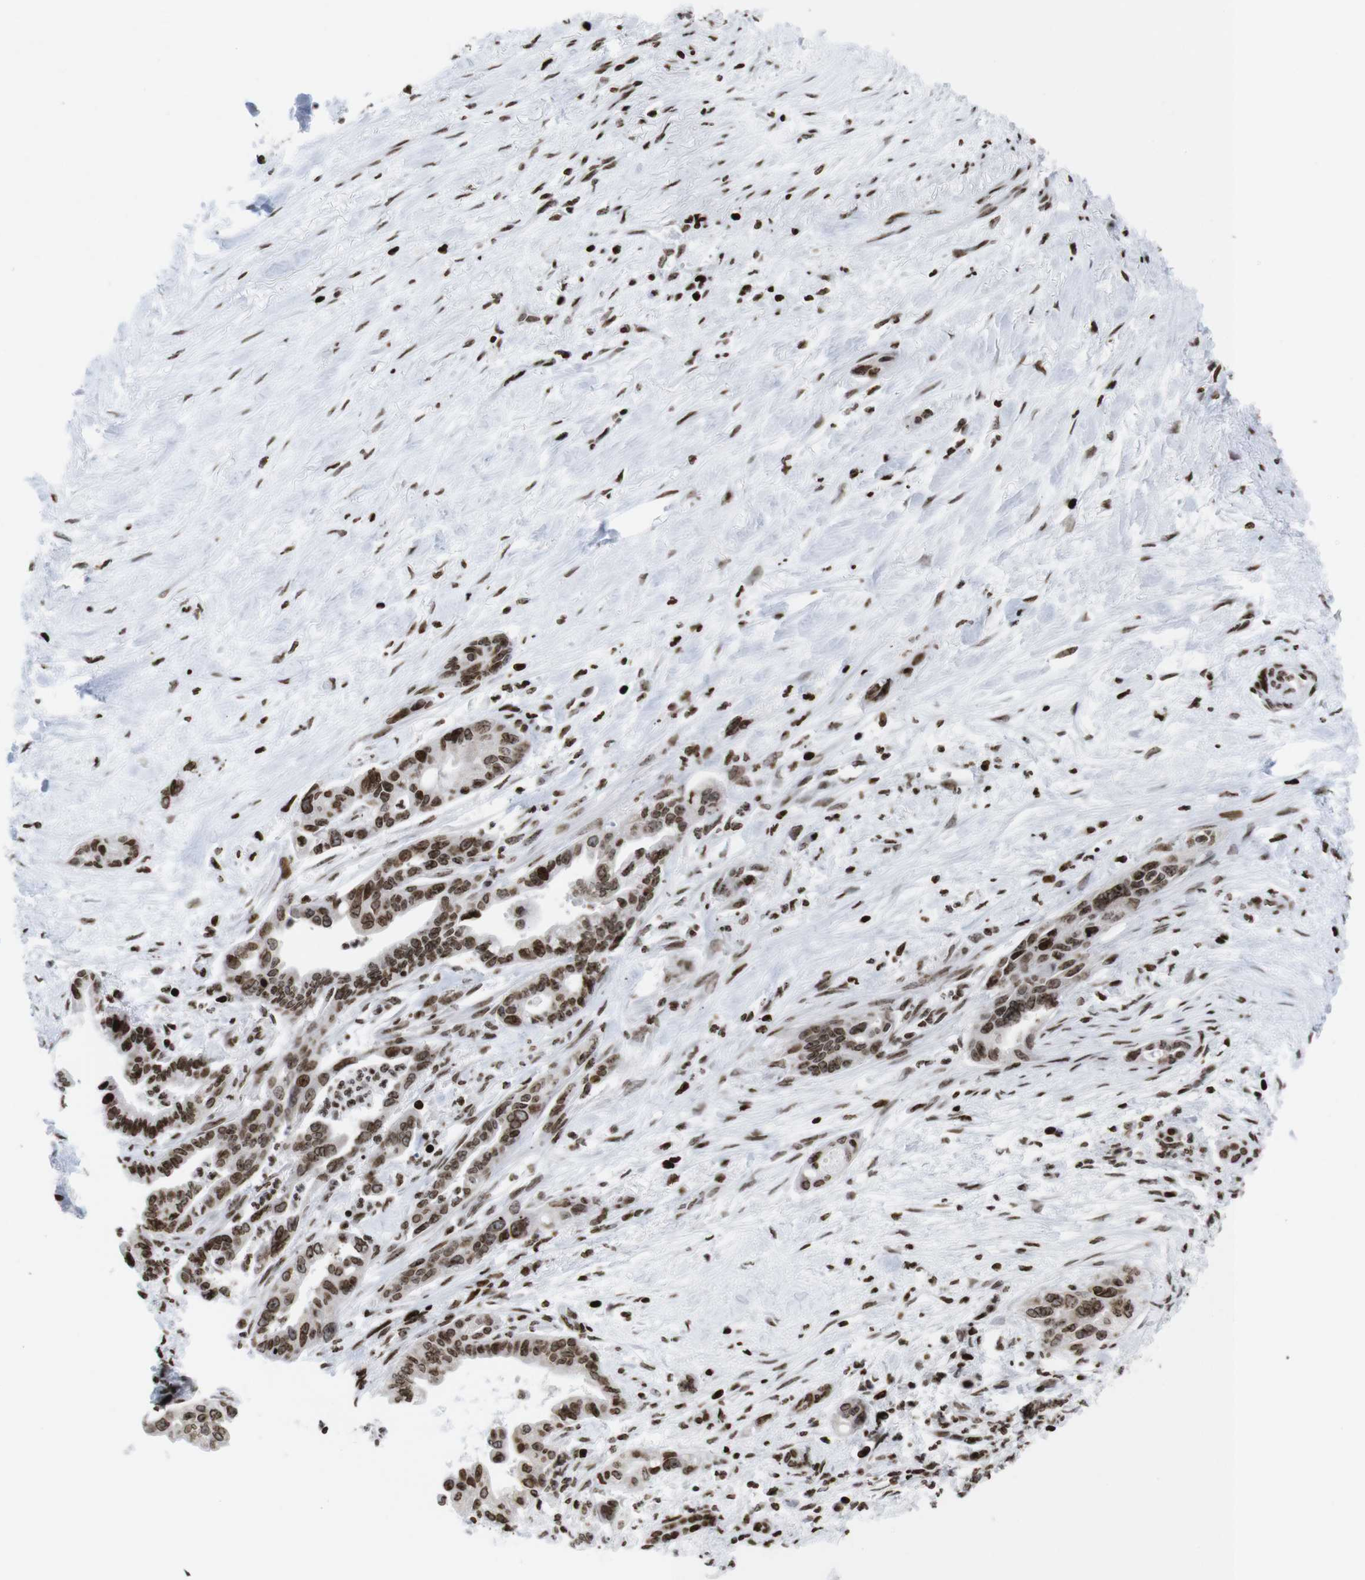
{"staining": {"intensity": "strong", "quantity": ">75%", "location": "nuclear"}, "tissue": "pancreatic cancer", "cell_type": "Tumor cells", "image_type": "cancer", "snomed": [{"axis": "morphology", "description": "Adenocarcinoma, NOS"}, {"axis": "topography", "description": "Pancreas"}], "caption": "DAB (3,3'-diaminobenzidine) immunohistochemical staining of pancreatic adenocarcinoma demonstrates strong nuclear protein expression in approximately >75% of tumor cells.", "gene": "H1-4", "patient": {"sex": "male", "age": 70}}